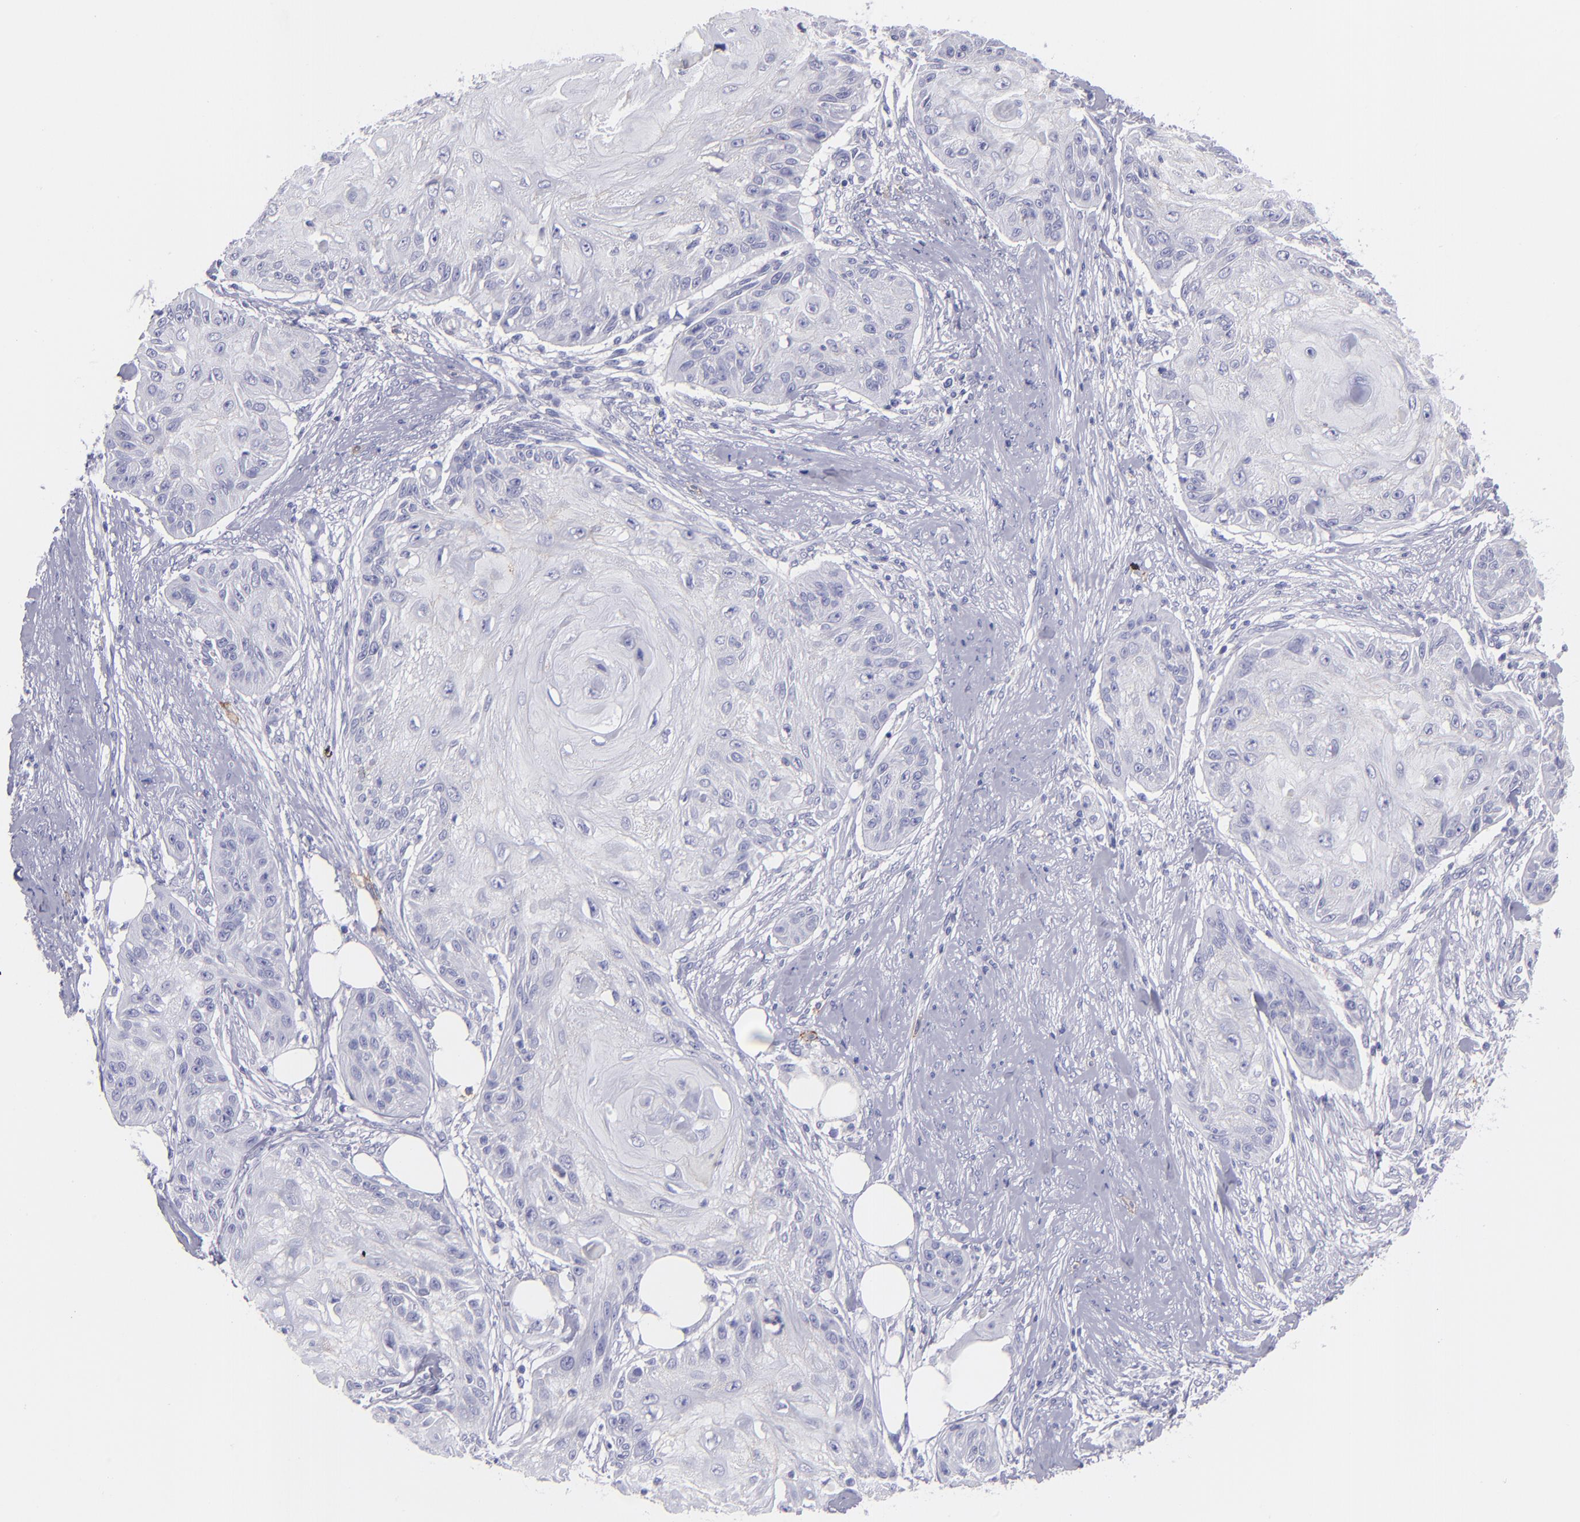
{"staining": {"intensity": "negative", "quantity": "none", "location": "none"}, "tissue": "skin cancer", "cell_type": "Tumor cells", "image_type": "cancer", "snomed": [{"axis": "morphology", "description": "Squamous cell carcinoma, NOS"}, {"axis": "topography", "description": "Skin"}], "caption": "This is an immunohistochemistry (IHC) histopathology image of skin squamous cell carcinoma. There is no staining in tumor cells.", "gene": "CD82", "patient": {"sex": "female", "age": 88}}